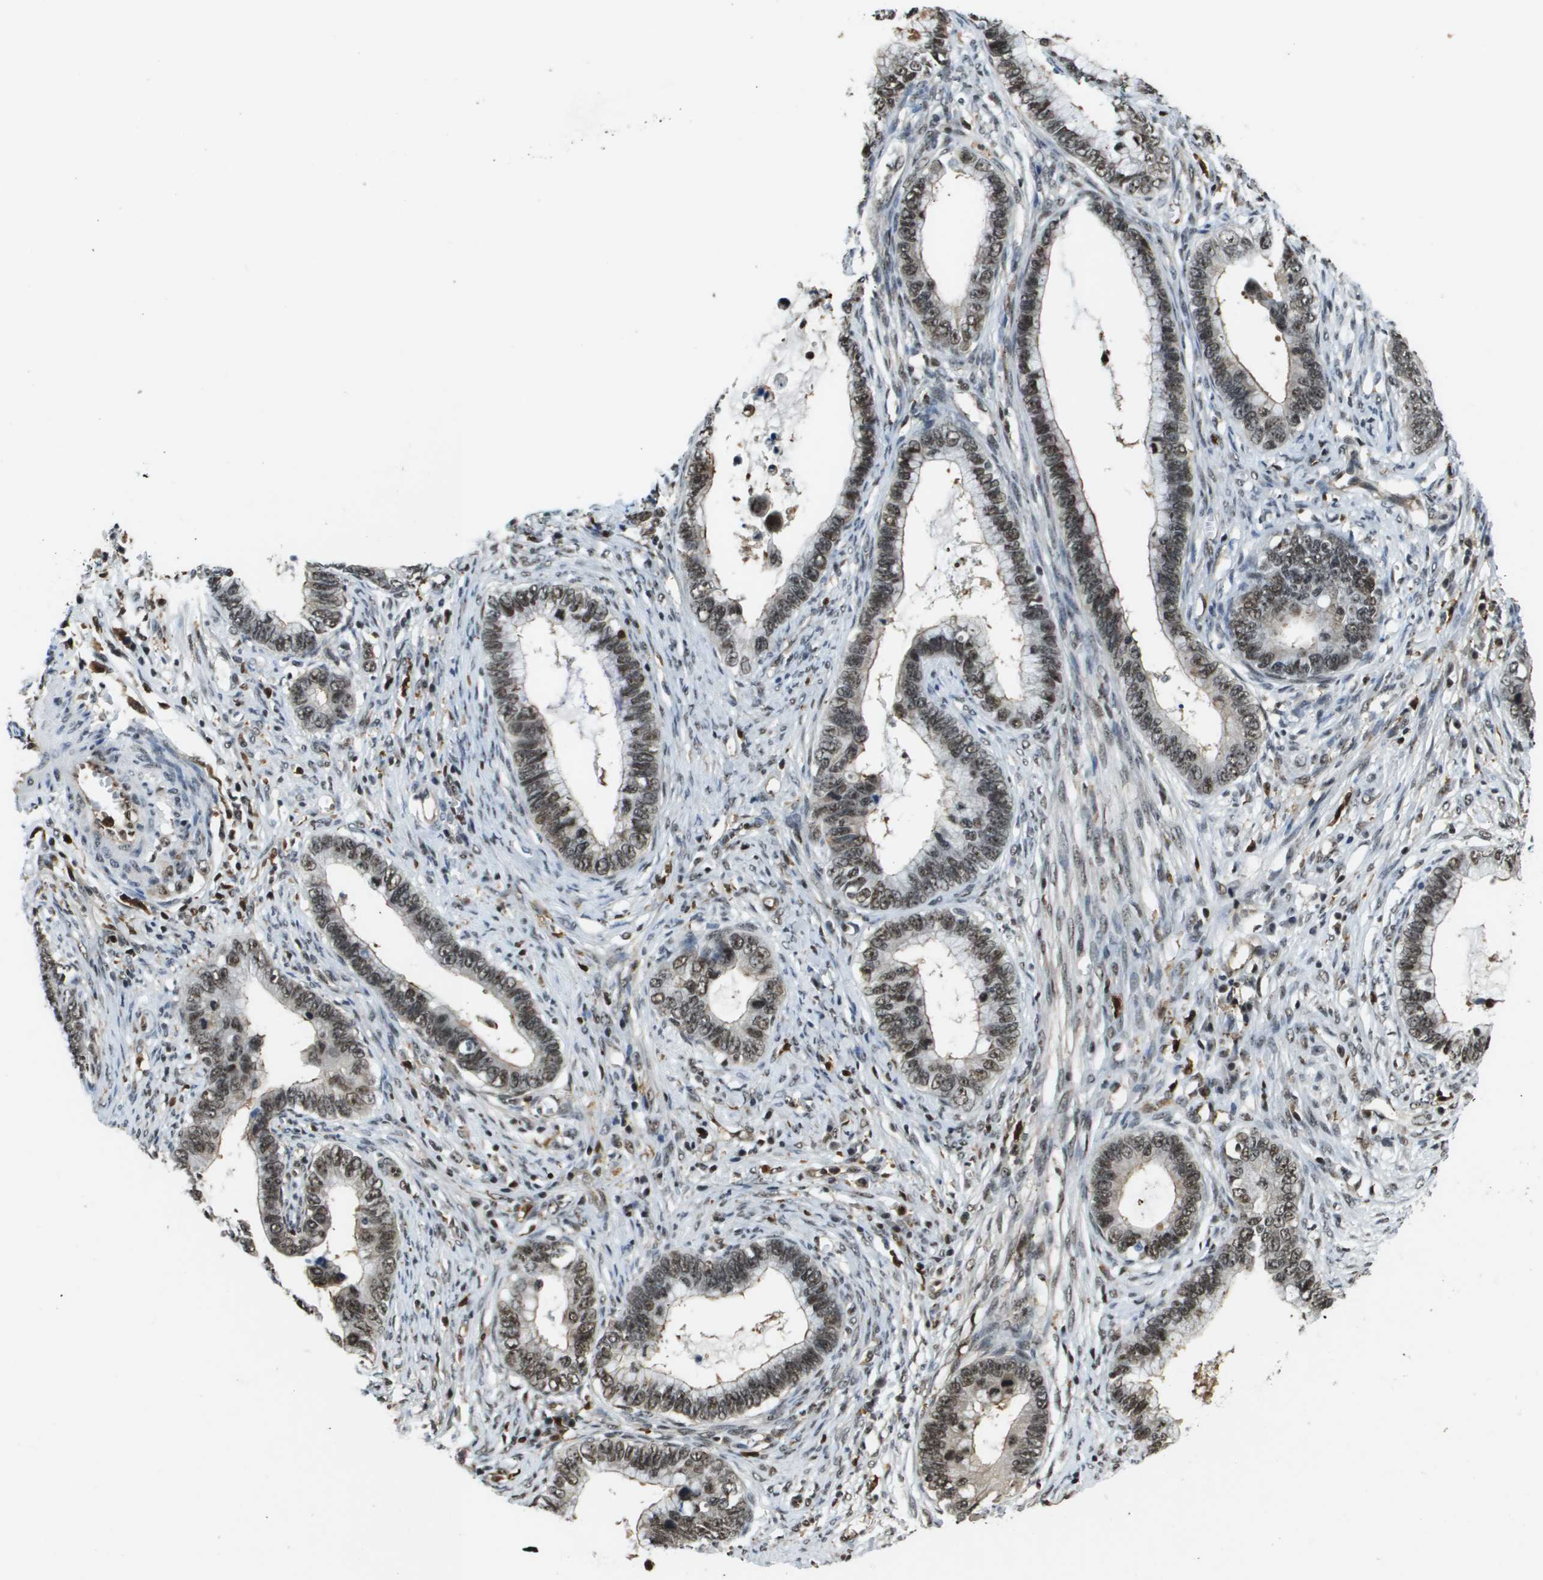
{"staining": {"intensity": "moderate", "quantity": ">75%", "location": "nuclear"}, "tissue": "cervical cancer", "cell_type": "Tumor cells", "image_type": "cancer", "snomed": [{"axis": "morphology", "description": "Adenocarcinoma, NOS"}, {"axis": "topography", "description": "Cervix"}], "caption": "Brown immunohistochemical staining in human adenocarcinoma (cervical) displays moderate nuclear staining in approximately >75% of tumor cells.", "gene": "EP400", "patient": {"sex": "female", "age": 44}}